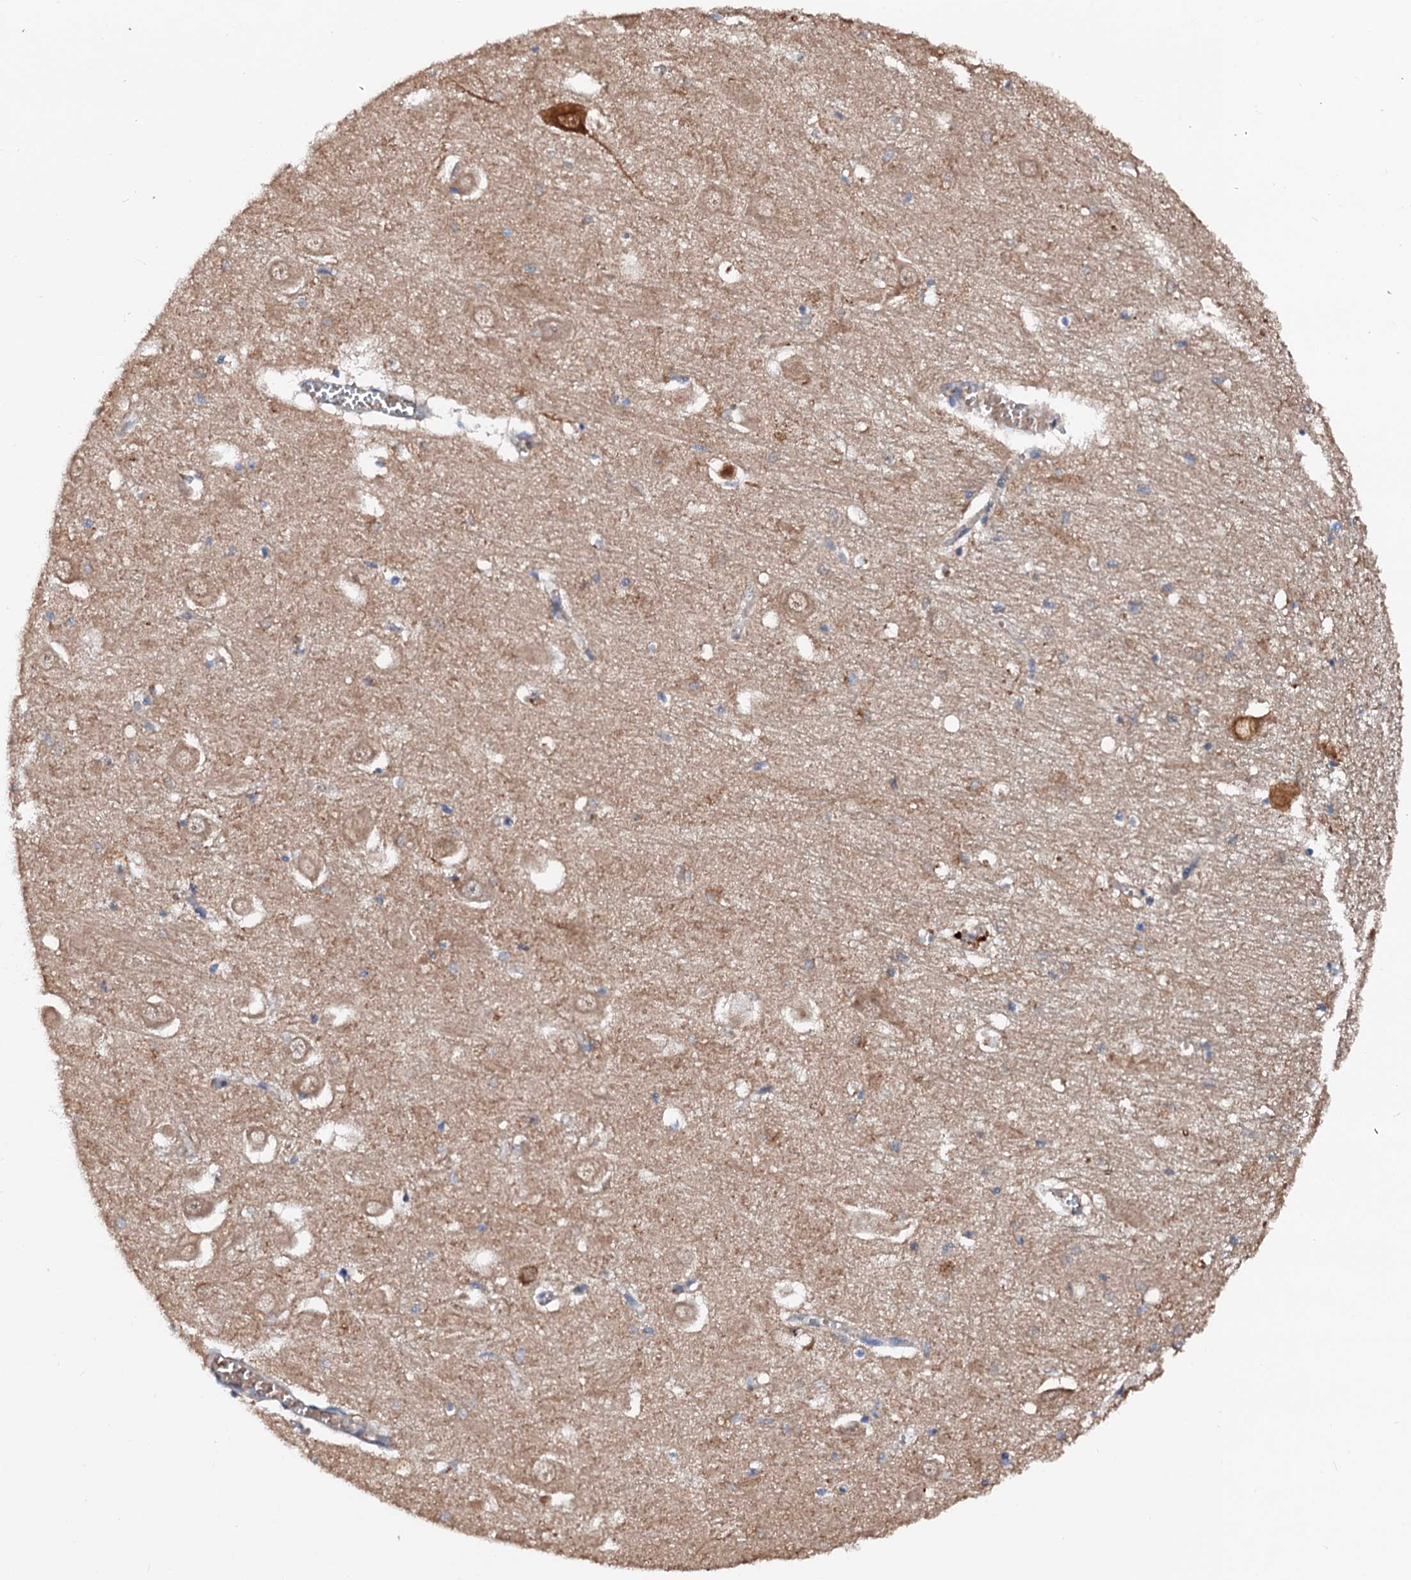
{"staining": {"intensity": "negative", "quantity": "none", "location": "none"}, "tissue": "hippocampus", "cell_type": "Glial cells", "image_type": "normal", "snomed": [{"axis": "morphology", "description": "Normal tissue, NOS"}, {"axis": "topography", "description": "Hippocampus"}], "caption": "This is an immunohistochemistry (IHC) photomicrograph of normal hippocampus. There is no positivity in glial cells.", "gene": "EXTL1", "patient": {"sex": "male", "age": 70}}